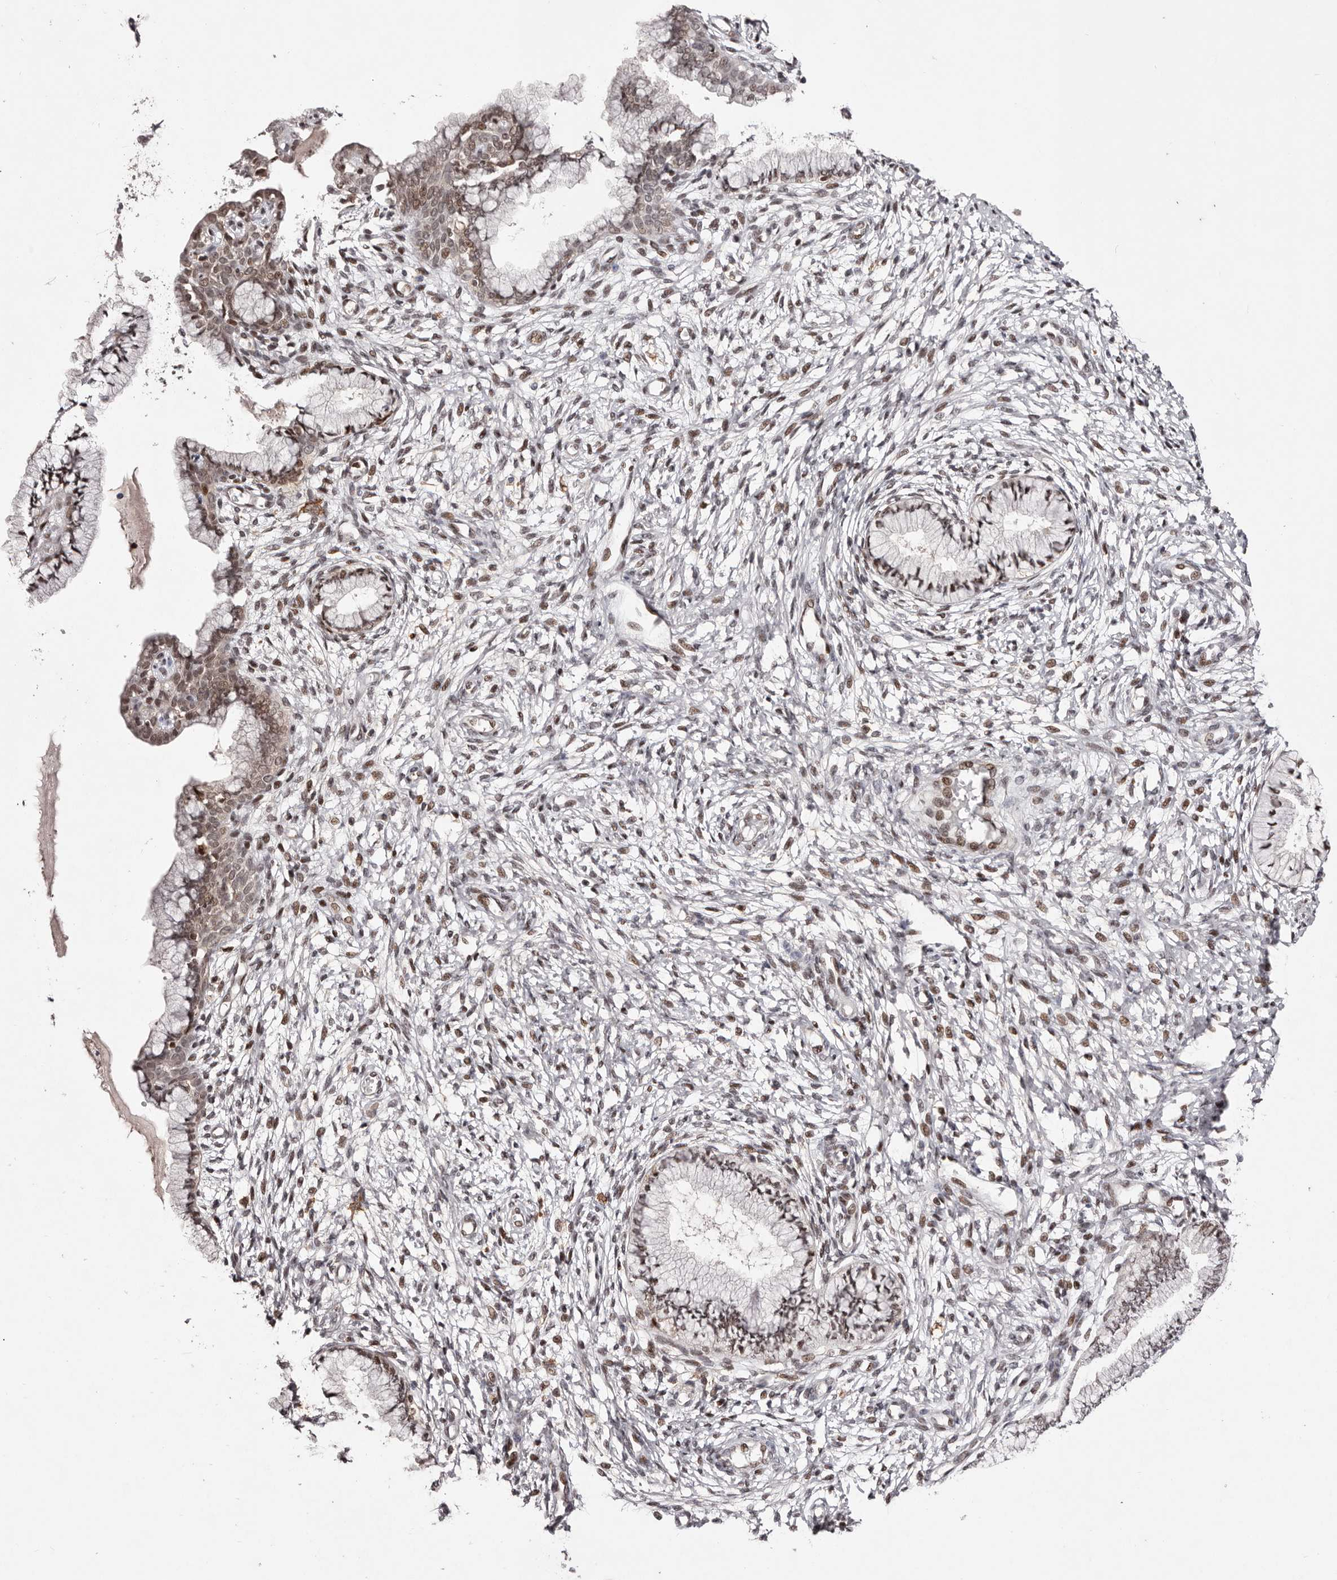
{"staining": {"intensity": "weak", "quantity": "25%-75%", "location": "nuclear"}, "tissue": "cervix", "cell_type": "Glandular cells", "image_type": "normal", "snomed": [{"axis": "morphology", "description": "Normal tissue, NOS"}, {"axis": "topography", "description": "Cervix"}], "caption": "This image demonstrates immunohistochemistry (IHC) staining of unremarkable human cervix, with low weak nuclear positivity in about 25%-75% of glandular cells.", "gene": "FBXO5", "patient": {"sex": "female", "age": 36}}